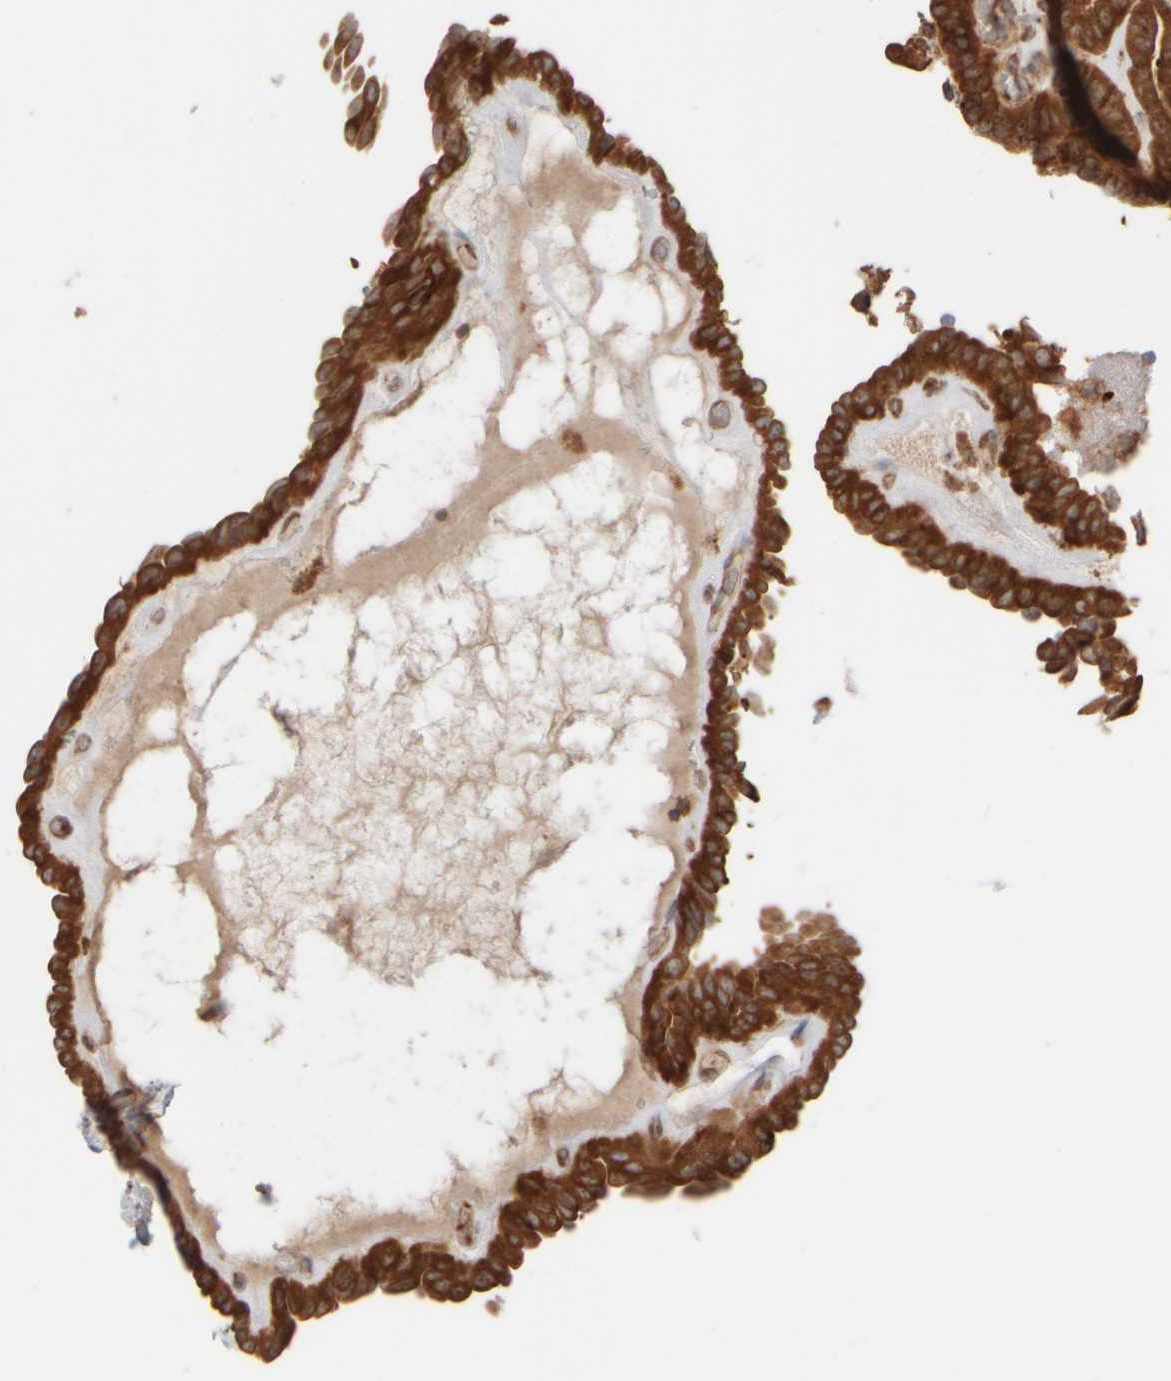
{"staining": {"intensity": "strong", "quantity": ">75%", "location": "cytoplasmic/membranous"}, "tissue": "thyroid cancer", "cell_type": "Tumor cells", "image_type": "cancer", "snomed": [{"axis": "morphology", "description": "Papillary adenocarcinoma, NOS"}, {"axis": "topography", "description": "Thyroid gland"}], "caption": "High-magnification brightfield microscopy of thyroid cancer (papillary adenocarcinoma) stained with DAB (brown) and counterstained with hematoxylin (blue). tumor cells exhibit strong cytoplasmic/membranous positivity is appreciated in approximately>75% of cells. The protein is shown in brown color, while the nuclei are stained blue.", "gene": "EIF2B3", "patient": {"sex": "male", "age": 77}}